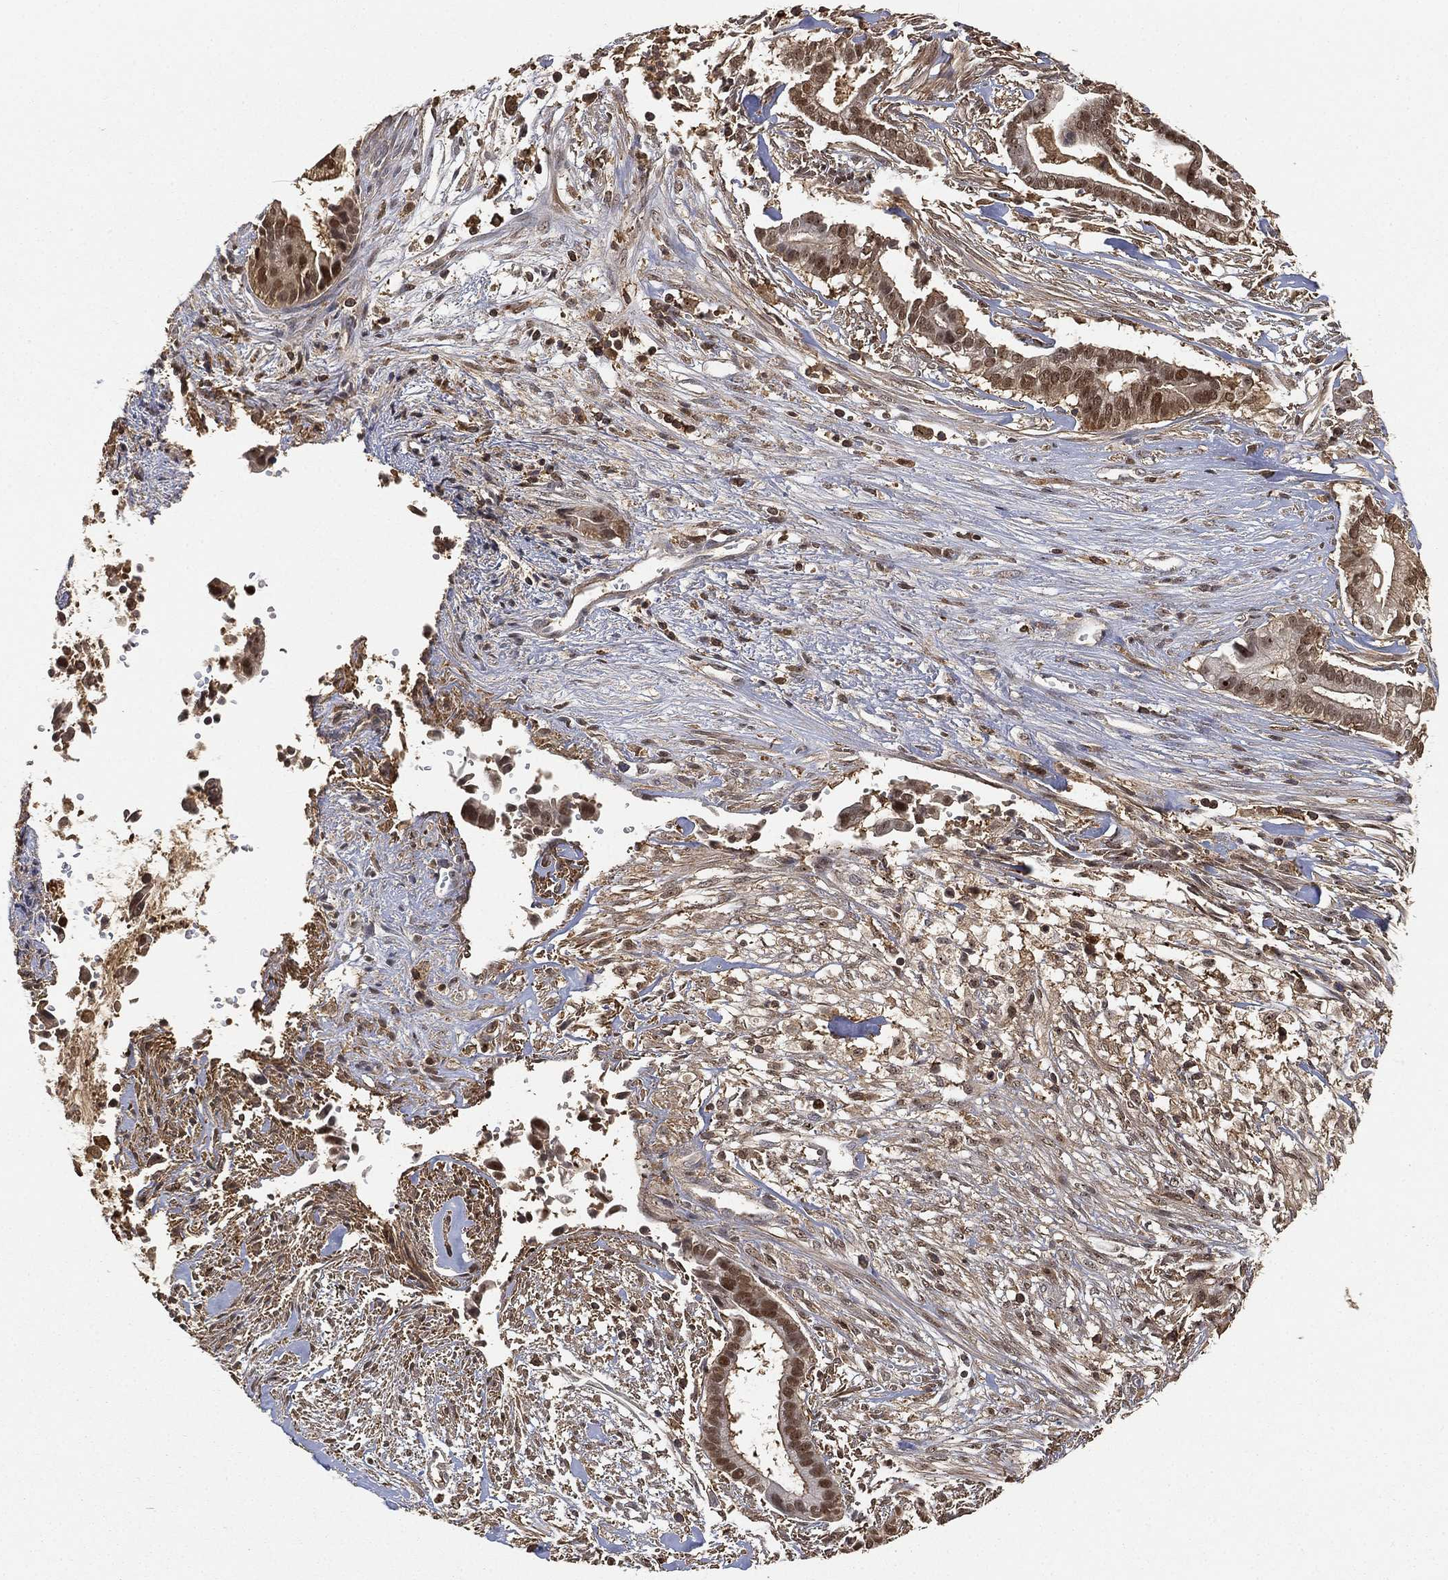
{"staining": {"intensity": "moderate", "quantity": ">75%", "location": "cytoplasmic/membranous,nuclear"}, "tissue": "pancreatic cancer", "cell_type": "Tumor cells", "image_type": "cancer", "snomed": [{"axis": "morphology", "description": "Adenocarcinoma, NOS"}, {"axis": "topography", "description": "Pancreas"}], "caption": "Protein staining of adenocarcinoma (pancreatic) tissue demonstrates moderate cytoplasmic/membranous and nuclear staining in about >75% of tumor cells.", "gene": "CRYL1", "patient": {"sex": "male", "age": 61}}